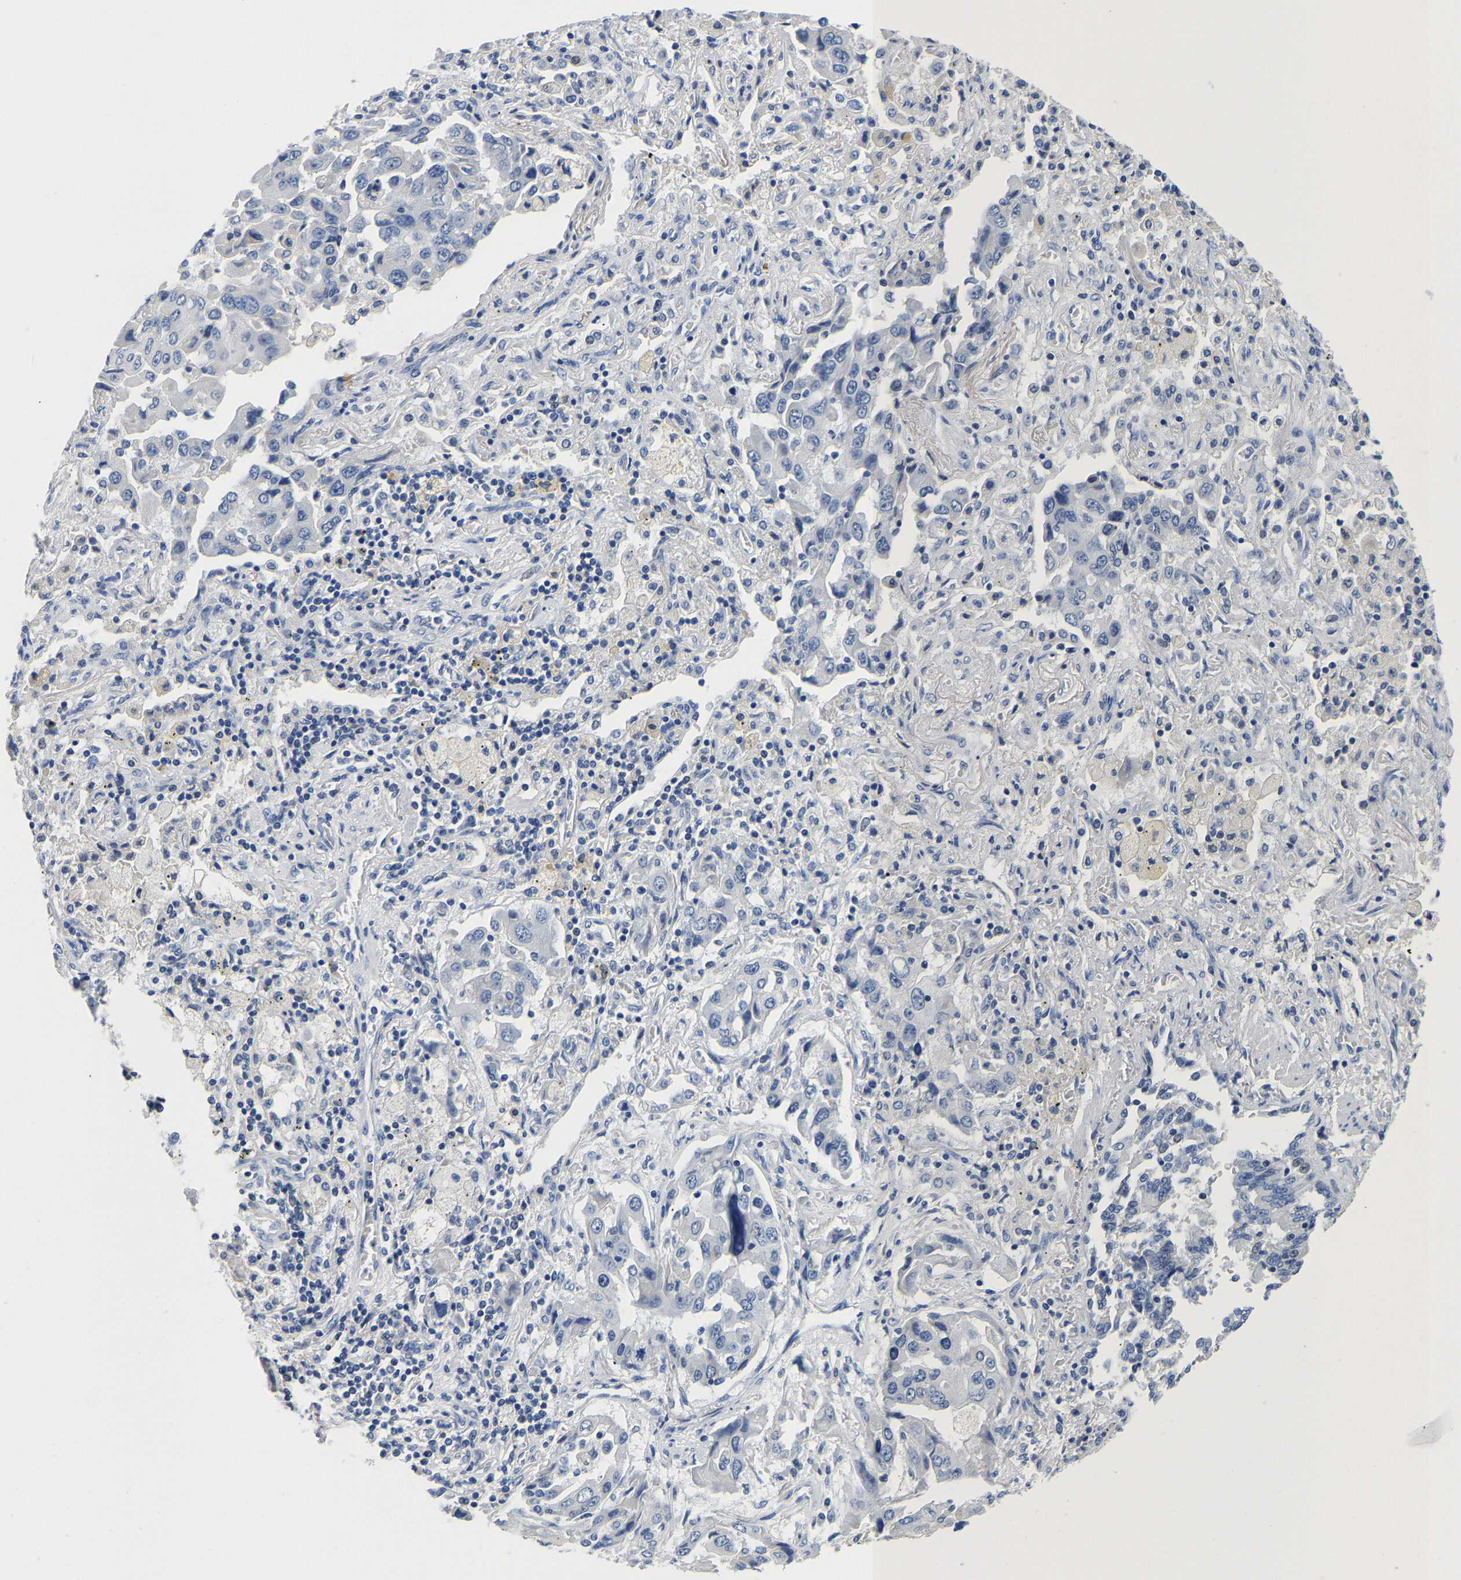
{"staining": {"intensity": "negative", "quantity": "none", "location": "none"}, "tissue": "lung cancer", "cell_type": "Tumor cells", "image_type": "cancer", "snomed": [{"axis": "morphology", "description": "Adenocarcinoma, NOS"}, {"axis": "topography", "description": "Lung"}], "caption": "Immunohistochemical staining of lung adenocarcinoma reveals no significant staining in tumor cells.", "gene": "PCK2", "patient": {"sex": "female", "age": 65}}